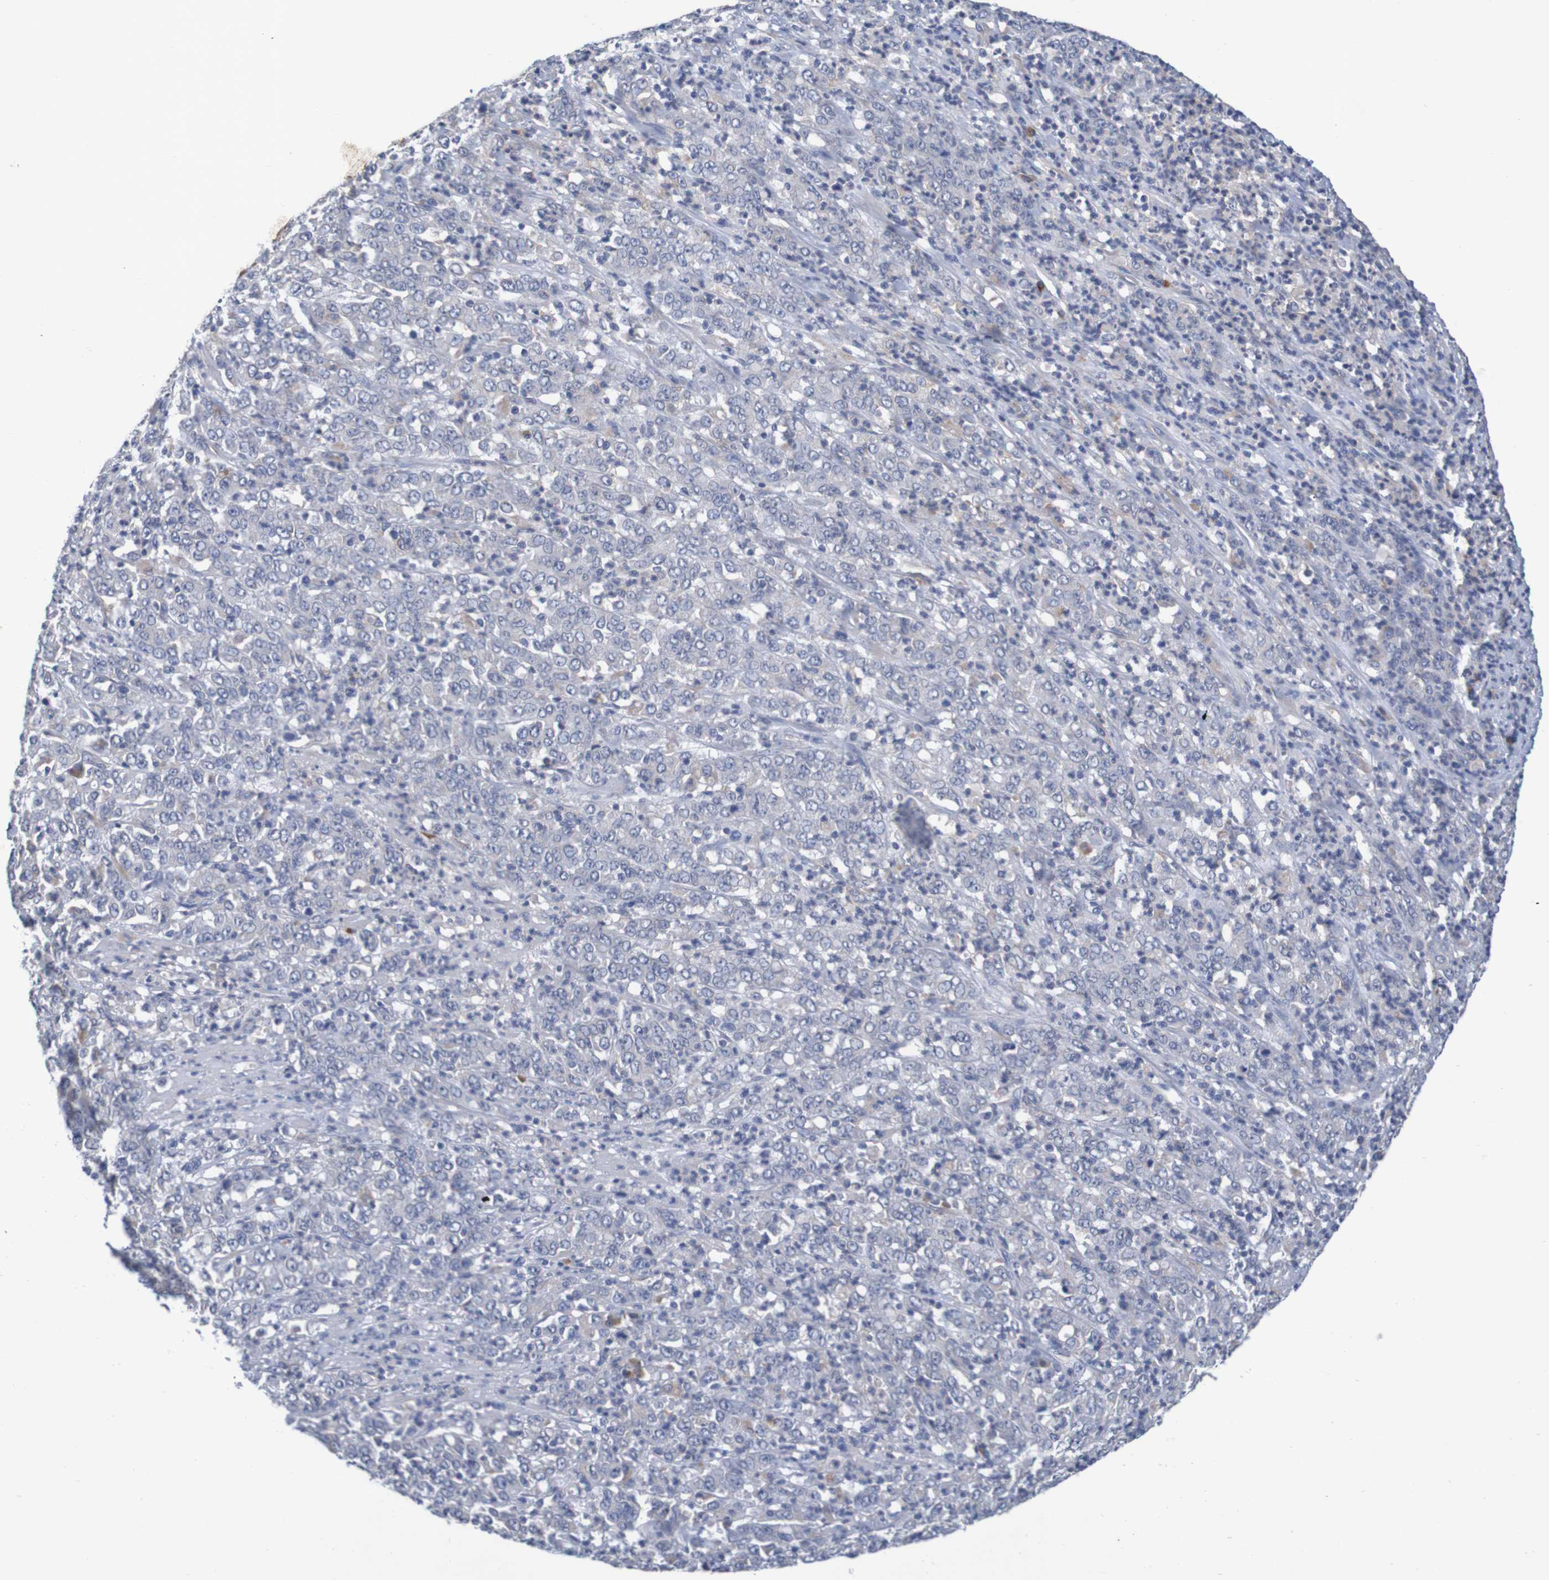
{"staining": {"intensity": "negative", "quantity": "none", "location": "none"}, "tissue": "stomach cancer", "cell_type": "Tumor cells", "image_type": "cancer", "snomed": [{"axis": "morphology", "description": "Adenocarcinoma, NOS"}, {"axis": "topography", "description": "Stomach, lower"}], "caption": "Protein analysis of stomach cancer displays no significant positivity in tumor cells. (Brightfield microscopy of DAB (3,3'-diaminobenzidine) immunohistochemistry at high magnification).", "gene": "LTA", "patient": {"sex": "female", "age": 71}}